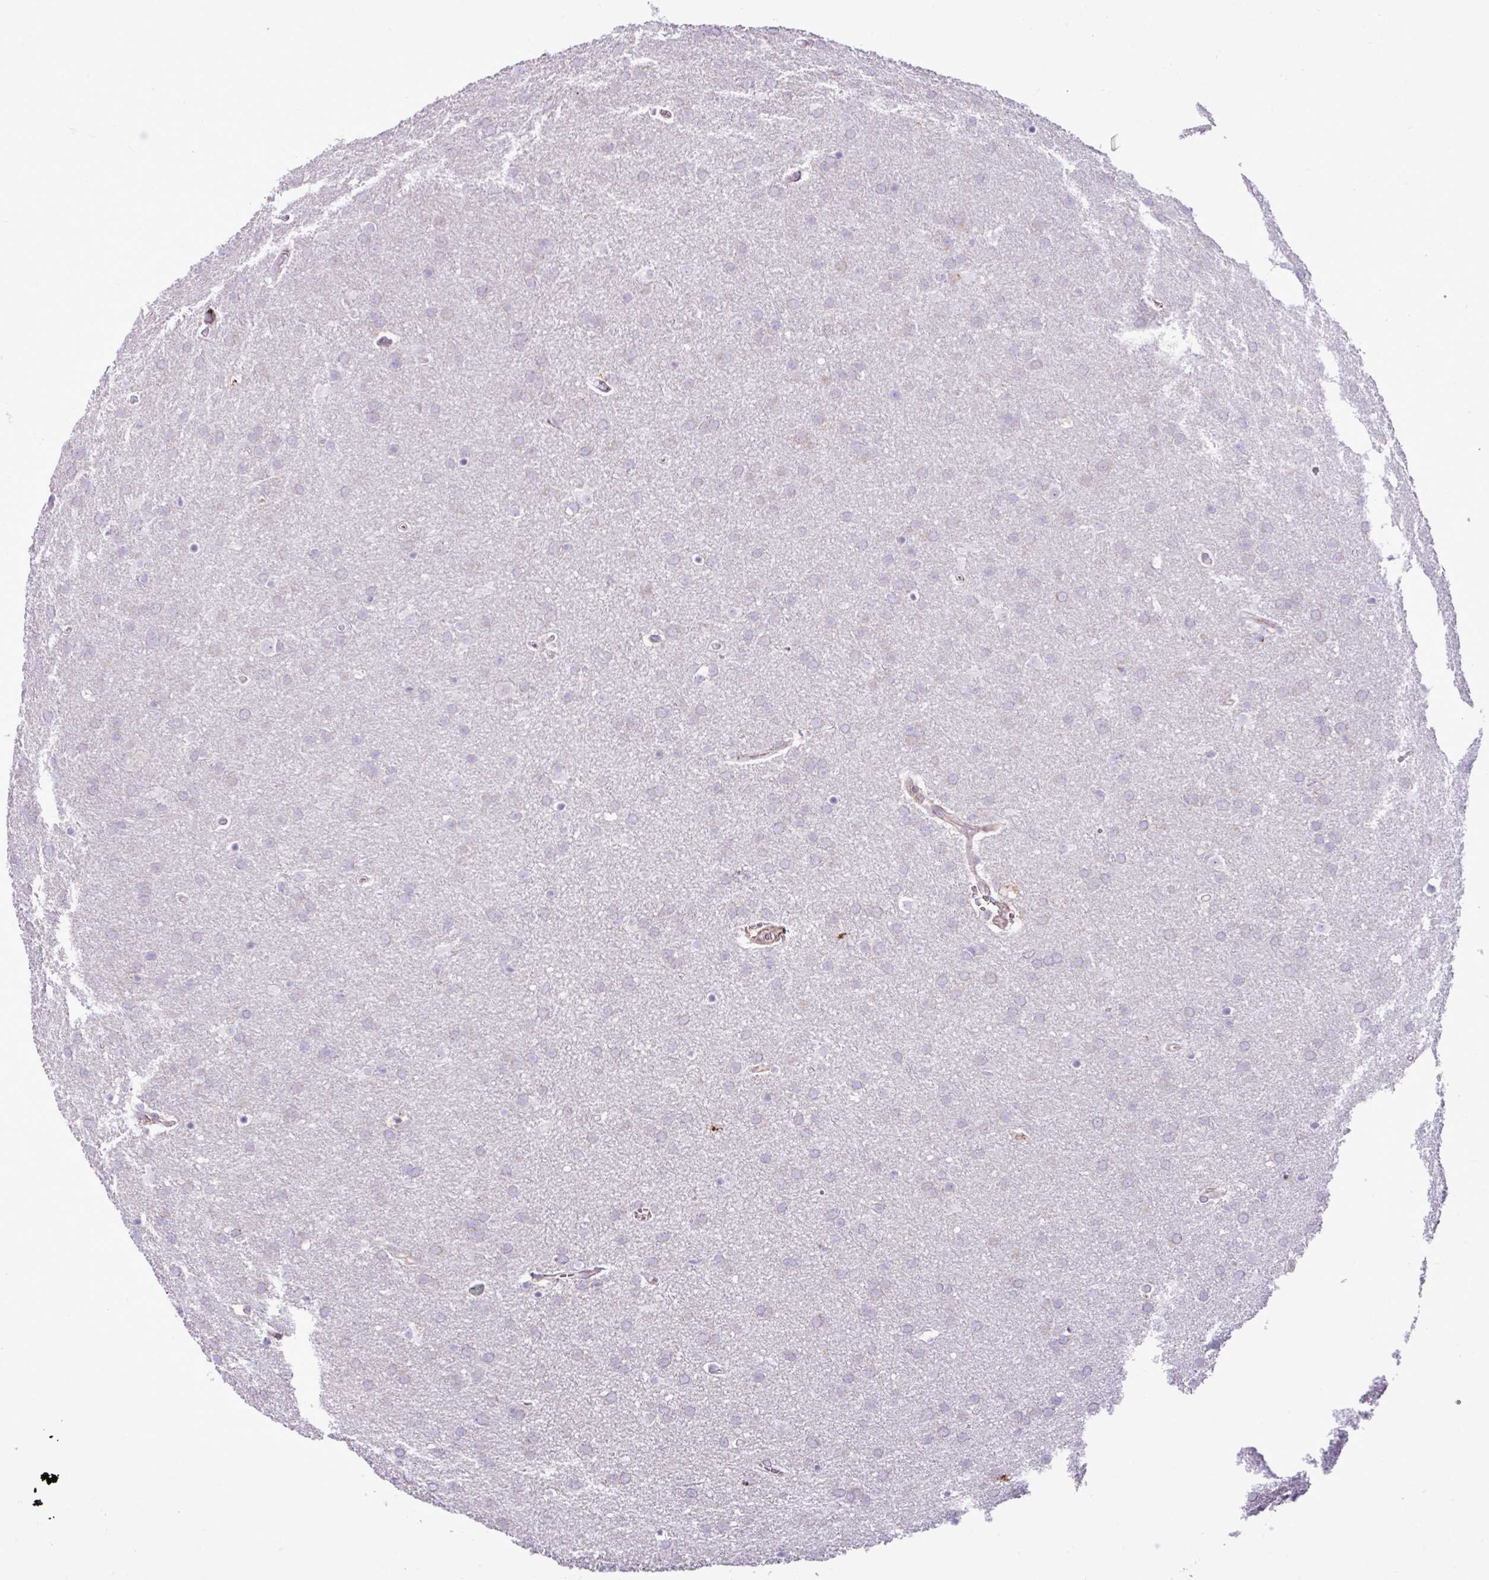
{"staining": {"intensity": "negative", "quantity": "none", "location": "none"}, "tissue": "glioma", "cell_type": "Tumor cells", "image_type": "cancer", "snomed": [{"axis": "morphology", "description": "Glioma, malignant, Low grade"}, {"axis": "topography", "description": "Brain"}], "caption": "Malignant glioma (low-grade) stained for a protein using immunohistochemistry displays no expression tumor cells.", "gene": "ZSCAN5A", "patient": {"sex": "female", "age": 32}}